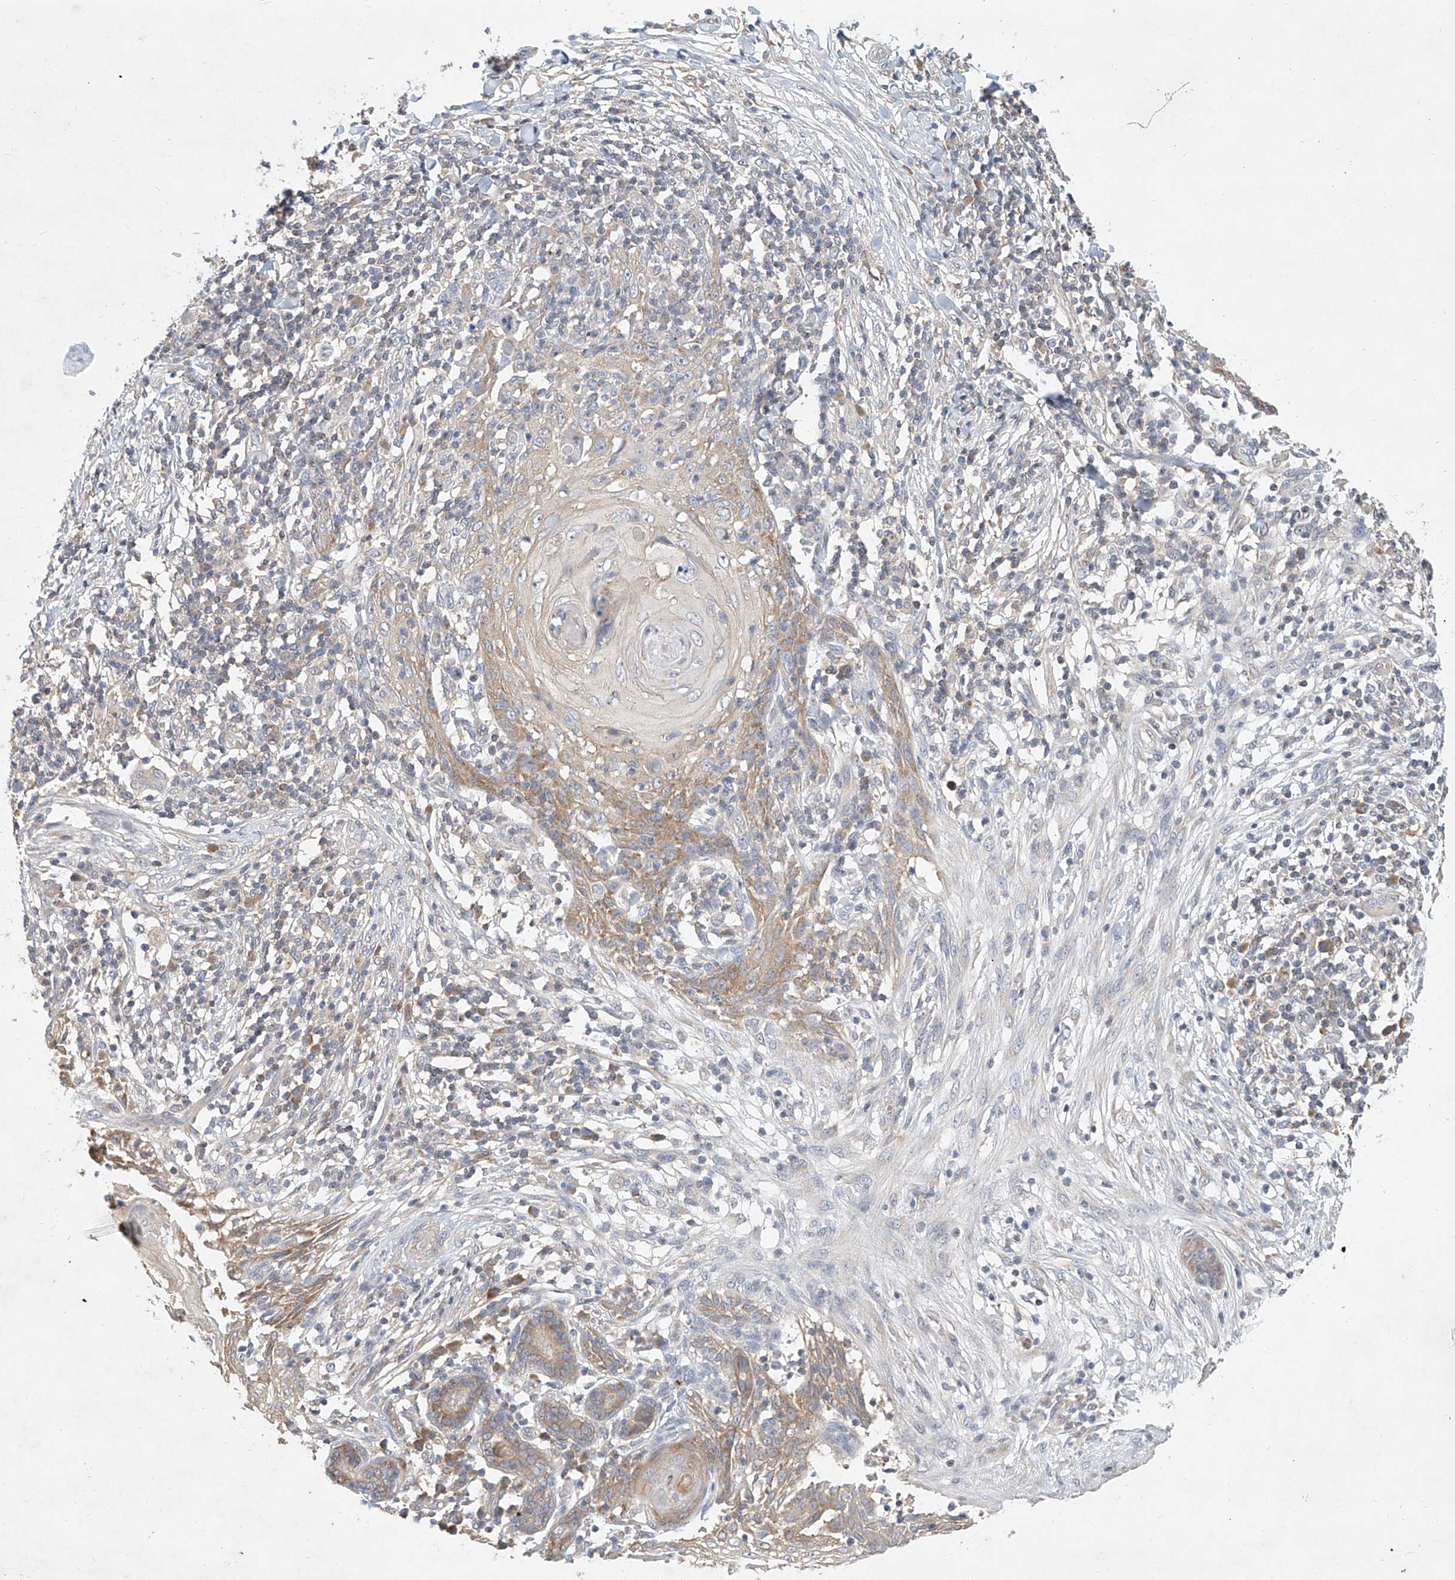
{"staining": {"intensity": "moderate", "quantity": "25%-75%", "location": "cytoplasmic/membranous"}, "tissue": "skin cancer", "cell_type": "Tumor cells", "image_type": "cancer", "snomed": [{"axis": "morphology", "description": "Squamous cell carcinoma, NOS"}, {"axis": "topography", "description": "Skin"}], "caption": "Brown immunohistochemical staining in squamous cell carcinoma (skin) reveals moderate cytoplasmic/membranous positivity in about 25%-75% of tumor cells. Nuclei are stained in blue.", "gene": "CARMIL1", "patient": {"sex": "female", "age": 88}}